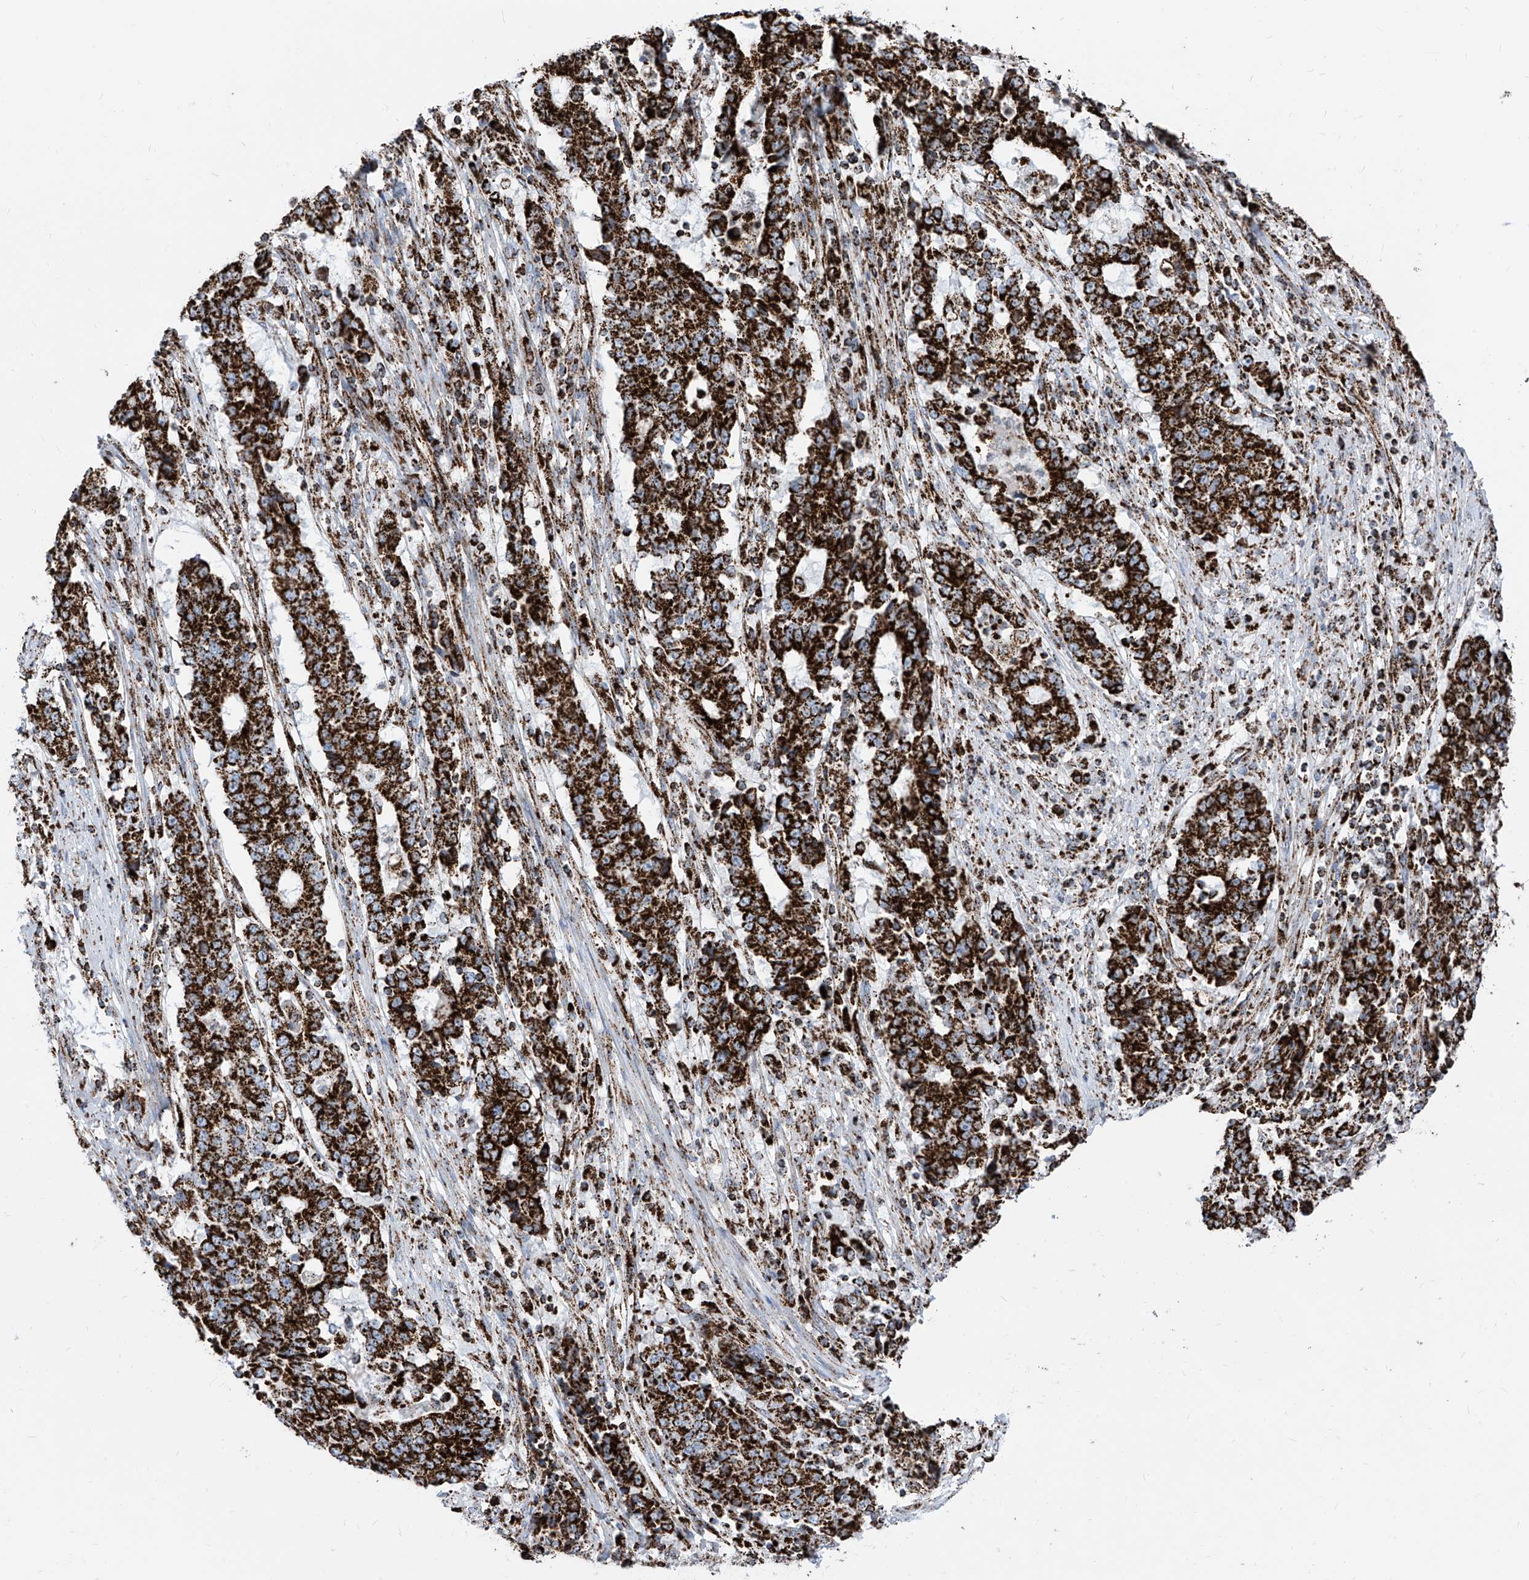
{"staining": {"intensity": "strong", "quantity": ">75%", "location": "cytoplasmic/membranous"}, "tissue": "stomach cancer", "cell_type": "Tumor cells", "image_type": "cancer", "snomed": [{"axis": "morphology", "description": "Adenocarcinoma, NOS"}, {"axis": "topography", "description": "Stomach"}], "caption": "Human stomach adenocarcinoma stained with a protein marker shows strong staining in tumor cells.", "gene": "COX5B", "patient": {"sex": "male", "age": 59}}